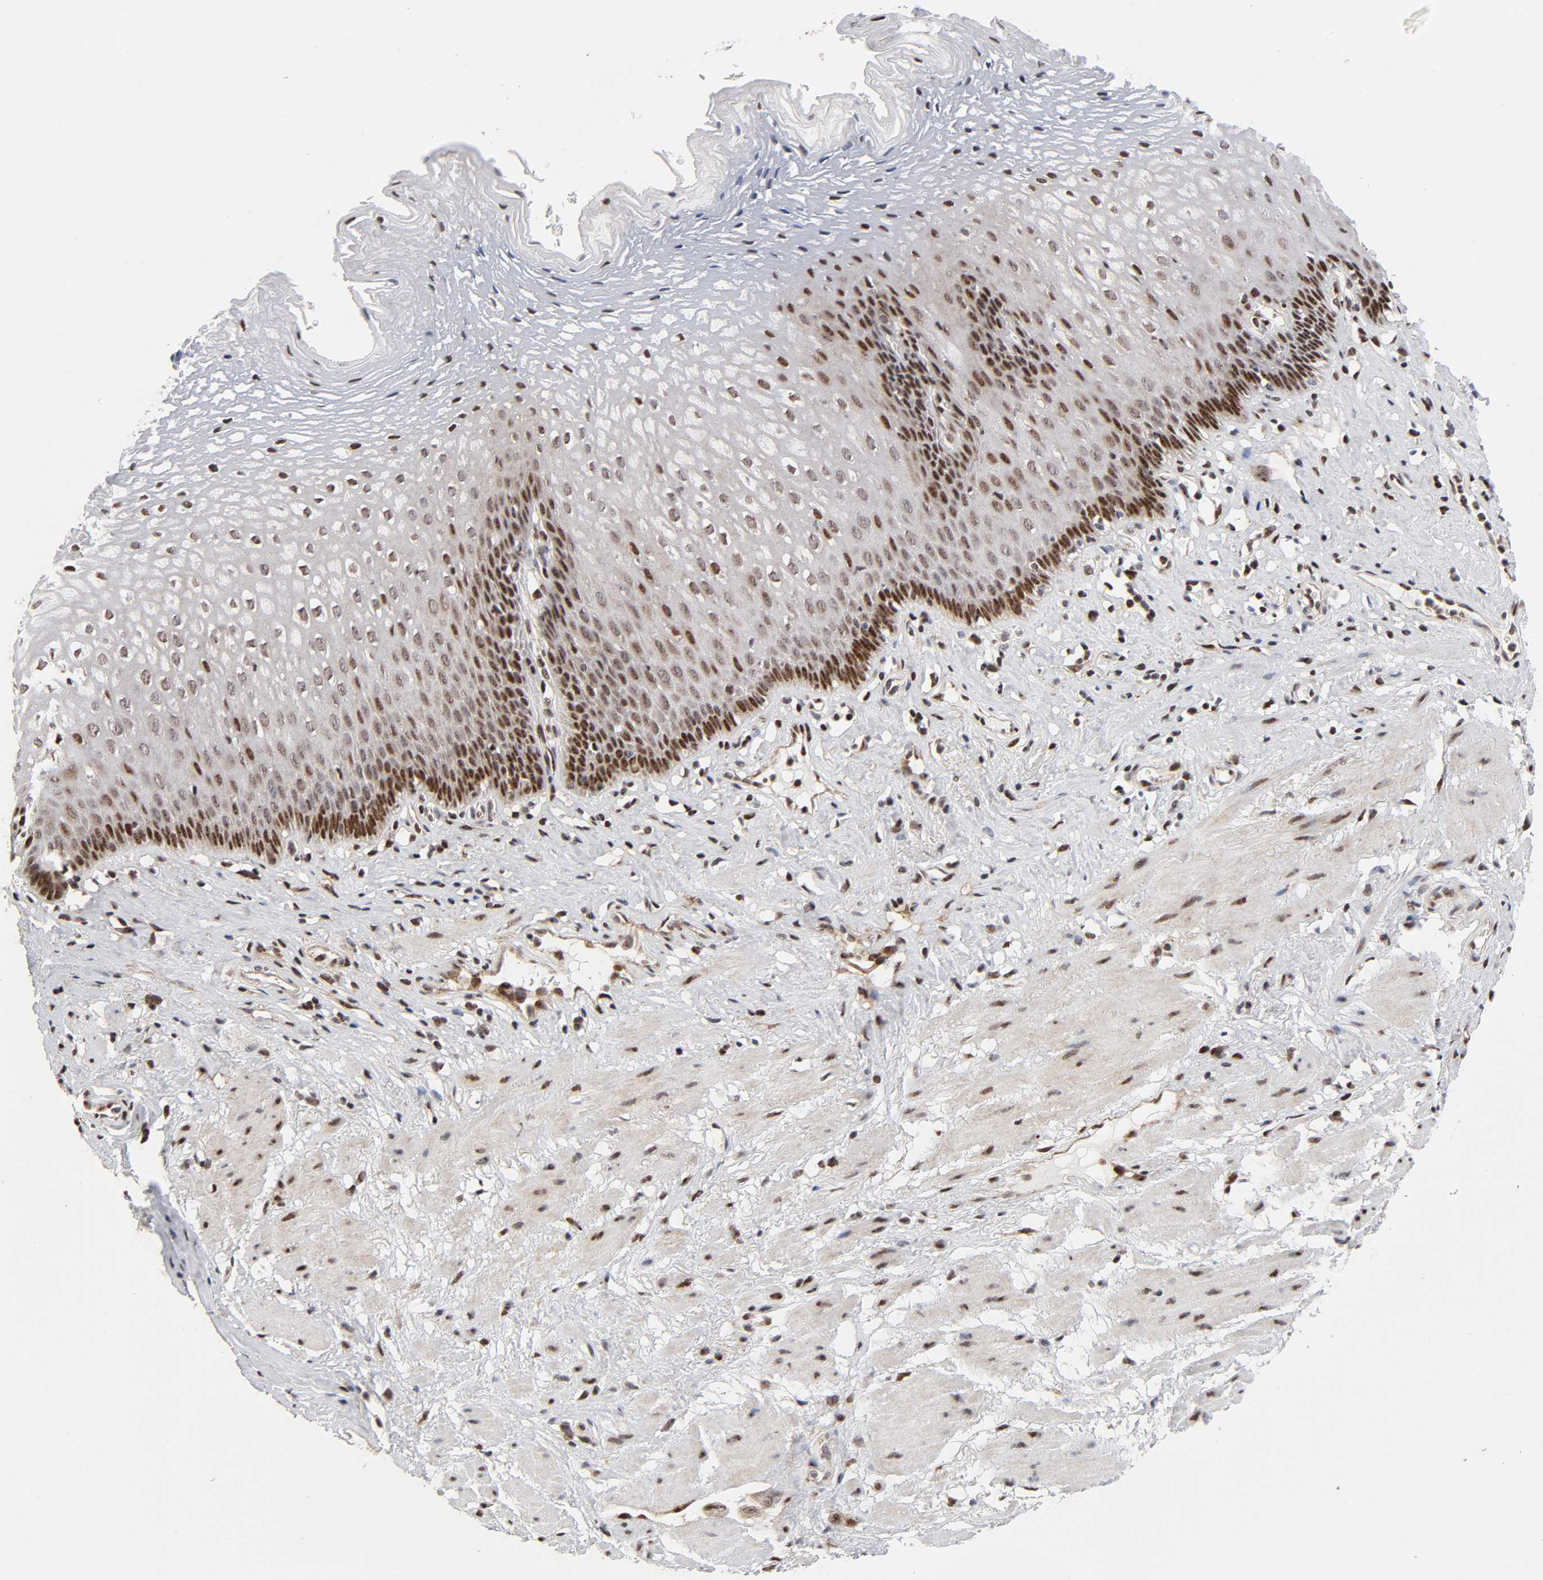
{"staining": {"intensity": "strong", "quantity": "25%-75%", "location": "nuclear"}, "tissue": "esophagus", "cell_type": "Squamous epithelial cells", "image_type": "normal", "snomed": [{"axis": "morphology", "description": "Normal tissue, NOS"}, {"axis": "topography", "description": "Esophagus"}], "caption": "Squamous epithelial cells demonstrate strong nuclear expression in about 25%-75% of cells in unremarkable esophagus. (Brightfield microscopy of DAB IHC at high magnification).", "gene": "STK38", "patient": {"sex": "female", "age": 70}}